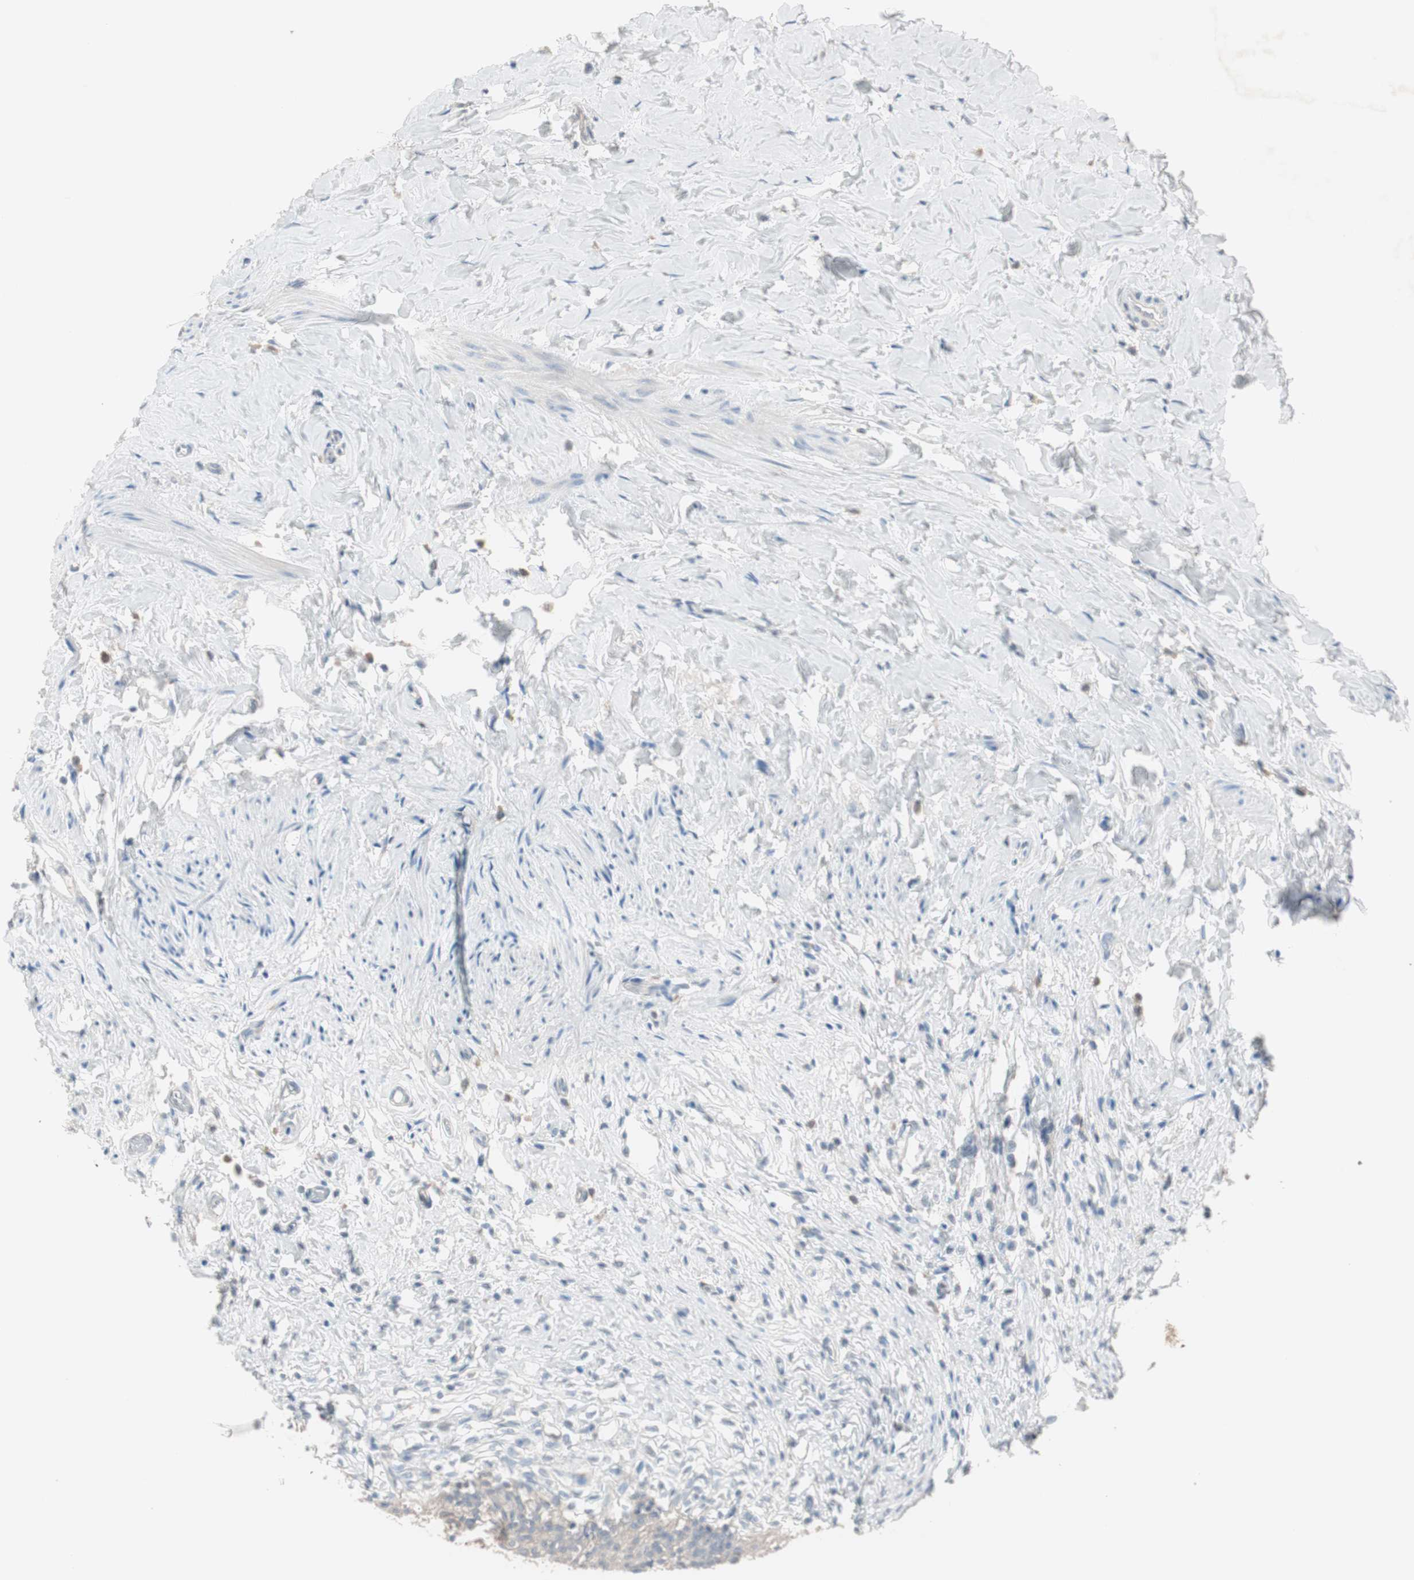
{"staining": {"intensity": "weak", "quantity": "<25%", "location": "cytoplasmic/membranous"}, "tissue": "urinary bladder", "cell_type": "Urothelial cells", "image_type": "normal", "snomed": [{"axis": "morphology", "description": "Normal tissue, NOS"}, {"axis": "morphology", "description": "Inflammation, NOS"}, {"axis": "topography", "description": "Urinary bladder"}], "caption": "High power microscopy image of an immunohistochemistry (IHC) histopathology image of benign urinary bladder, revealing no significant expression in urothelial cells.", "gene": "KHK", "patient": {"sex": "female", "age": 80}}